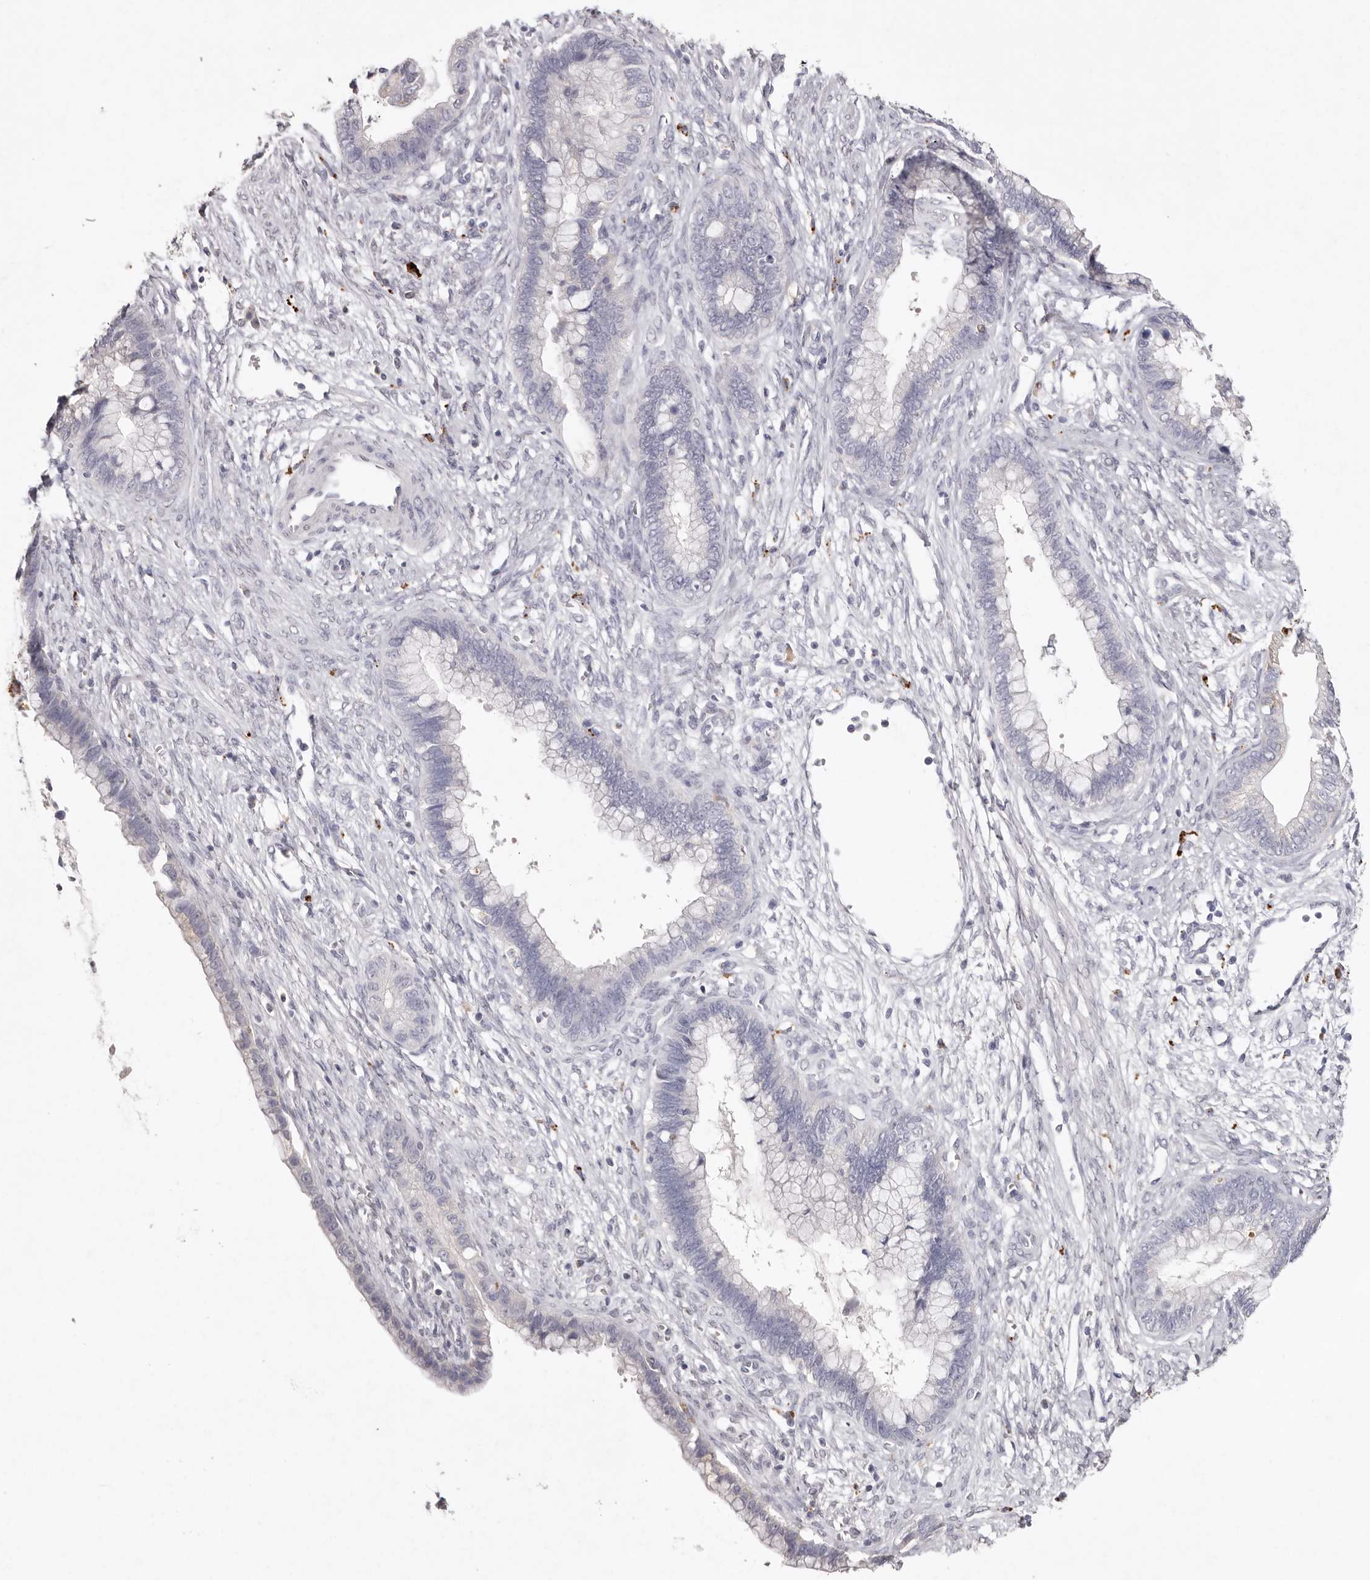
{"staining": {"intensity": "negative", "quantity": "none", "location": "none"}, "tissue": "cervical cancer", "cell_type": "Tumor cells", "image_type": "cancer", "snomed": [{"axis": "morphology", "description": "Adenocarcinoma, NOS"}, {"axis": "topography", "description": "Cervix"}], "caption": "Immunohistochemical staining of human cervical cancer (adenocarcinoma) shows no significant positivity in tumor cells. Brightfield microscopy of immunohistochemistry (IHC) stained with DAB (brown) and hematoxylin (blue), captured at high magnification.", "gene": "FAM185A", "patient": {"sex": "female", "age": 44}}